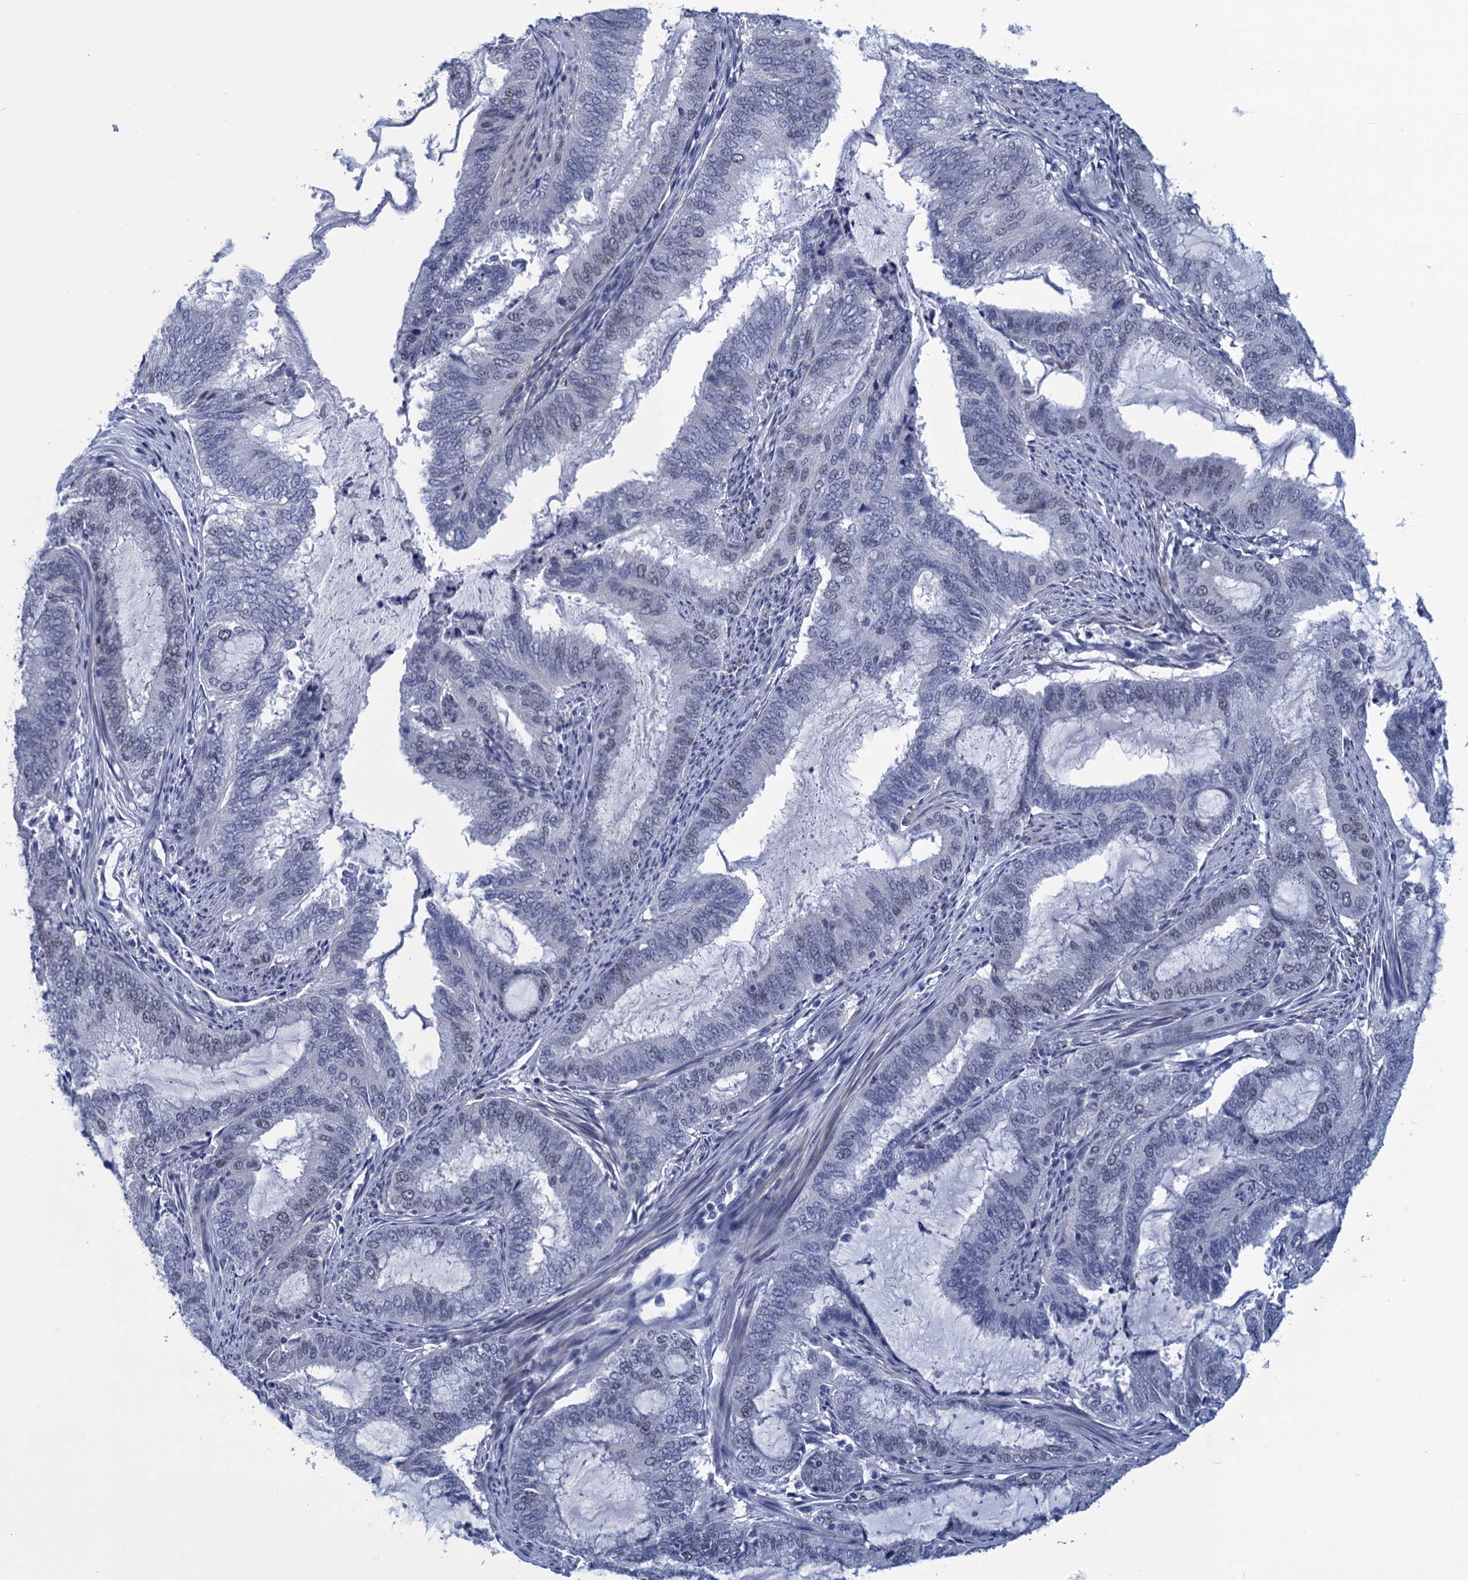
{"staining": {"intensity": "negative", "quantity": "none", "location": "none"}, "tissue": "endometrial cancer", "cell_type": "Tumor cells", "image_type": "cancer", "snomed": [{"axis": "morphology", "description": "Adenocarcinoma, NOS"}, {"axis": "topography", "description": "Endometrium"}], "caption": "High power microscopy histopathology image of an IHC photomicrograph of endometrial adenocarcinoma, revealing no significant staining in tumor cells.", "gene": "GINS3", "patient": {"sex": "female", "age": 51}}